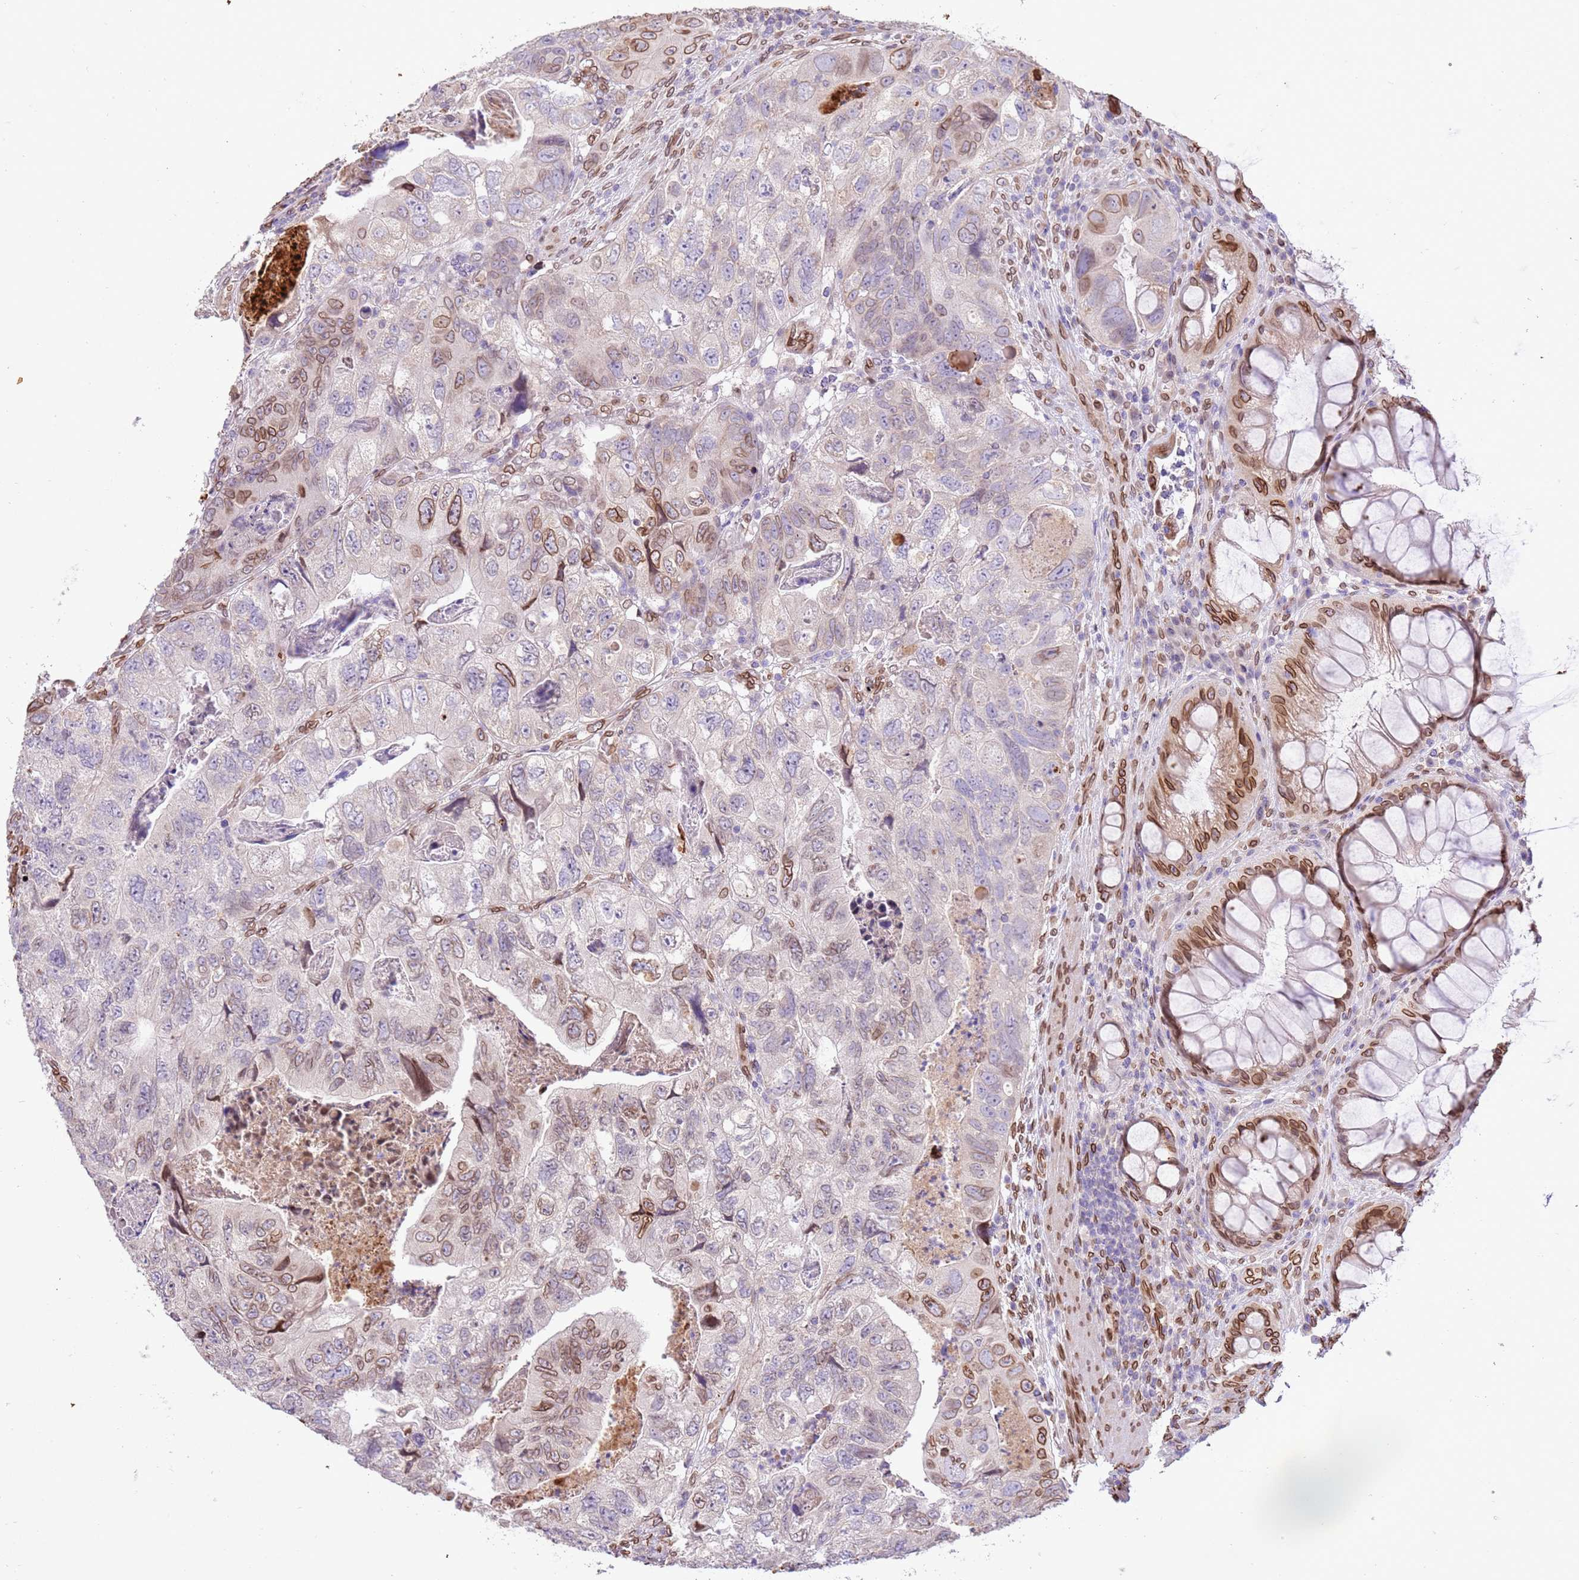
{"staining": {"intensity": "moderate", "quantity": "<25%", "location": "cytoplasmic/membranous,nuclear"}, "tissue": "colorectal cancer", "cell_type": "Tumor cells", "image_type": "cancer", "snomed": [{"axis": "morphology", "description": "Adenocarcinoma, NOS"}, {"axis": "topography", "description": "Rectum"}], "caption": "A photomicrograph of human adenocarcinoma (colorectal) stained for a protein exhibits moderate cytoplasmic/membranous and nuclear brown staining in tumor cells. (DAB (3,3'-diaminobenzidine) IHC with brightfield microscopy, high magnification).", "gene": "TMEM47", "patient": {"sex": "male", "age": 63}}